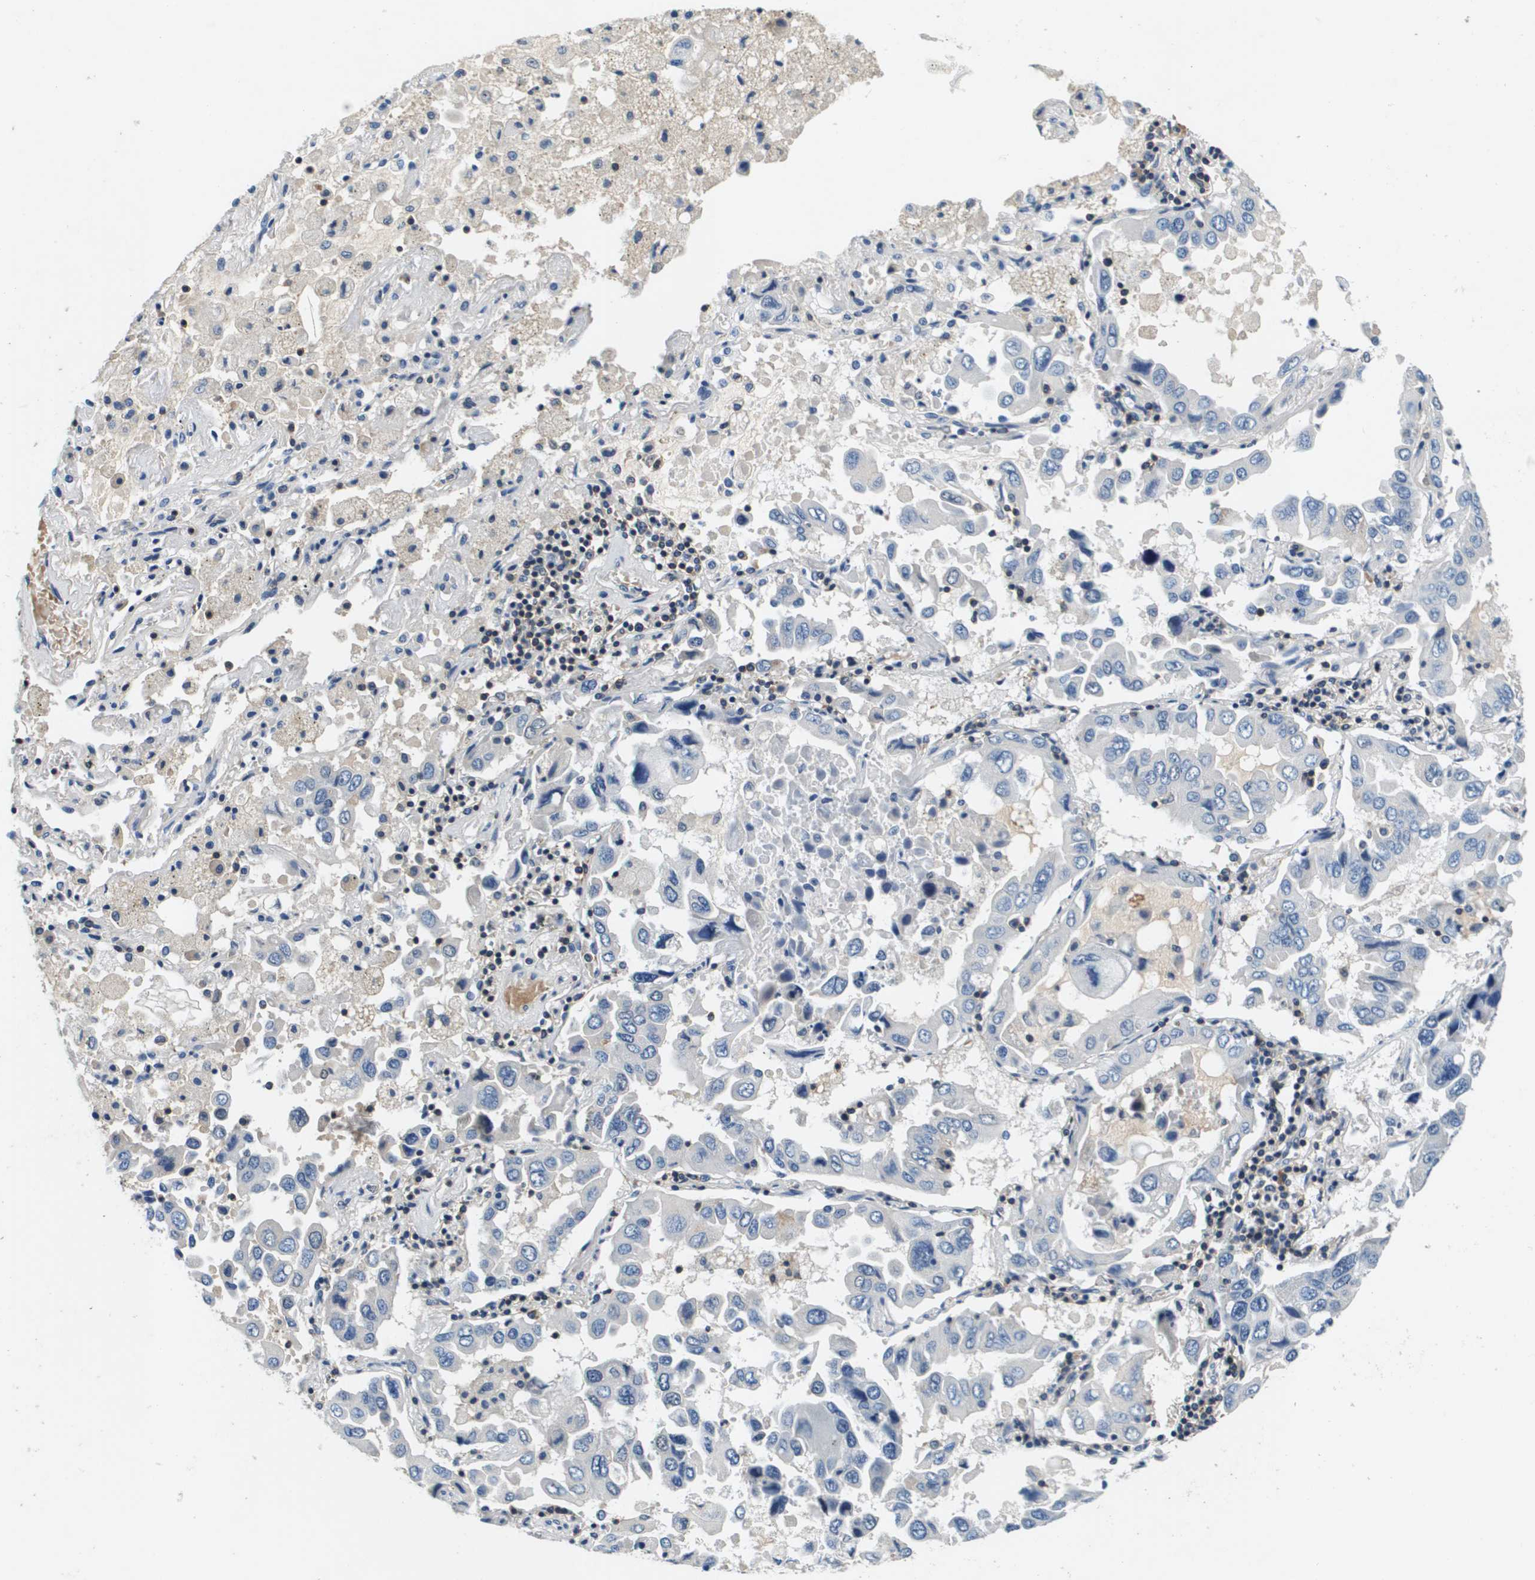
{"staining": {"intensity": "negative", "quantity": "none", "location": "none"}, "tissue": "lung cancer", "cell_type": "Tumor cells", "image_type": "cancer", "snomed": [{"axis": "morphology", "description": "Adenocarcinoma, NOS"}, {"axis": "topography", "description": "Lung"}], "caption": "Histopathology image shows no protein expression in tumor cells of adenocarcinoma (lung) tissue. Brightfield microscopy of IHC stained with DAB (brown) and hematoxylin (blue), captured at high magnification.", "gene": "KCNQ5", "patient": {"sex": "male", "age": 64}}